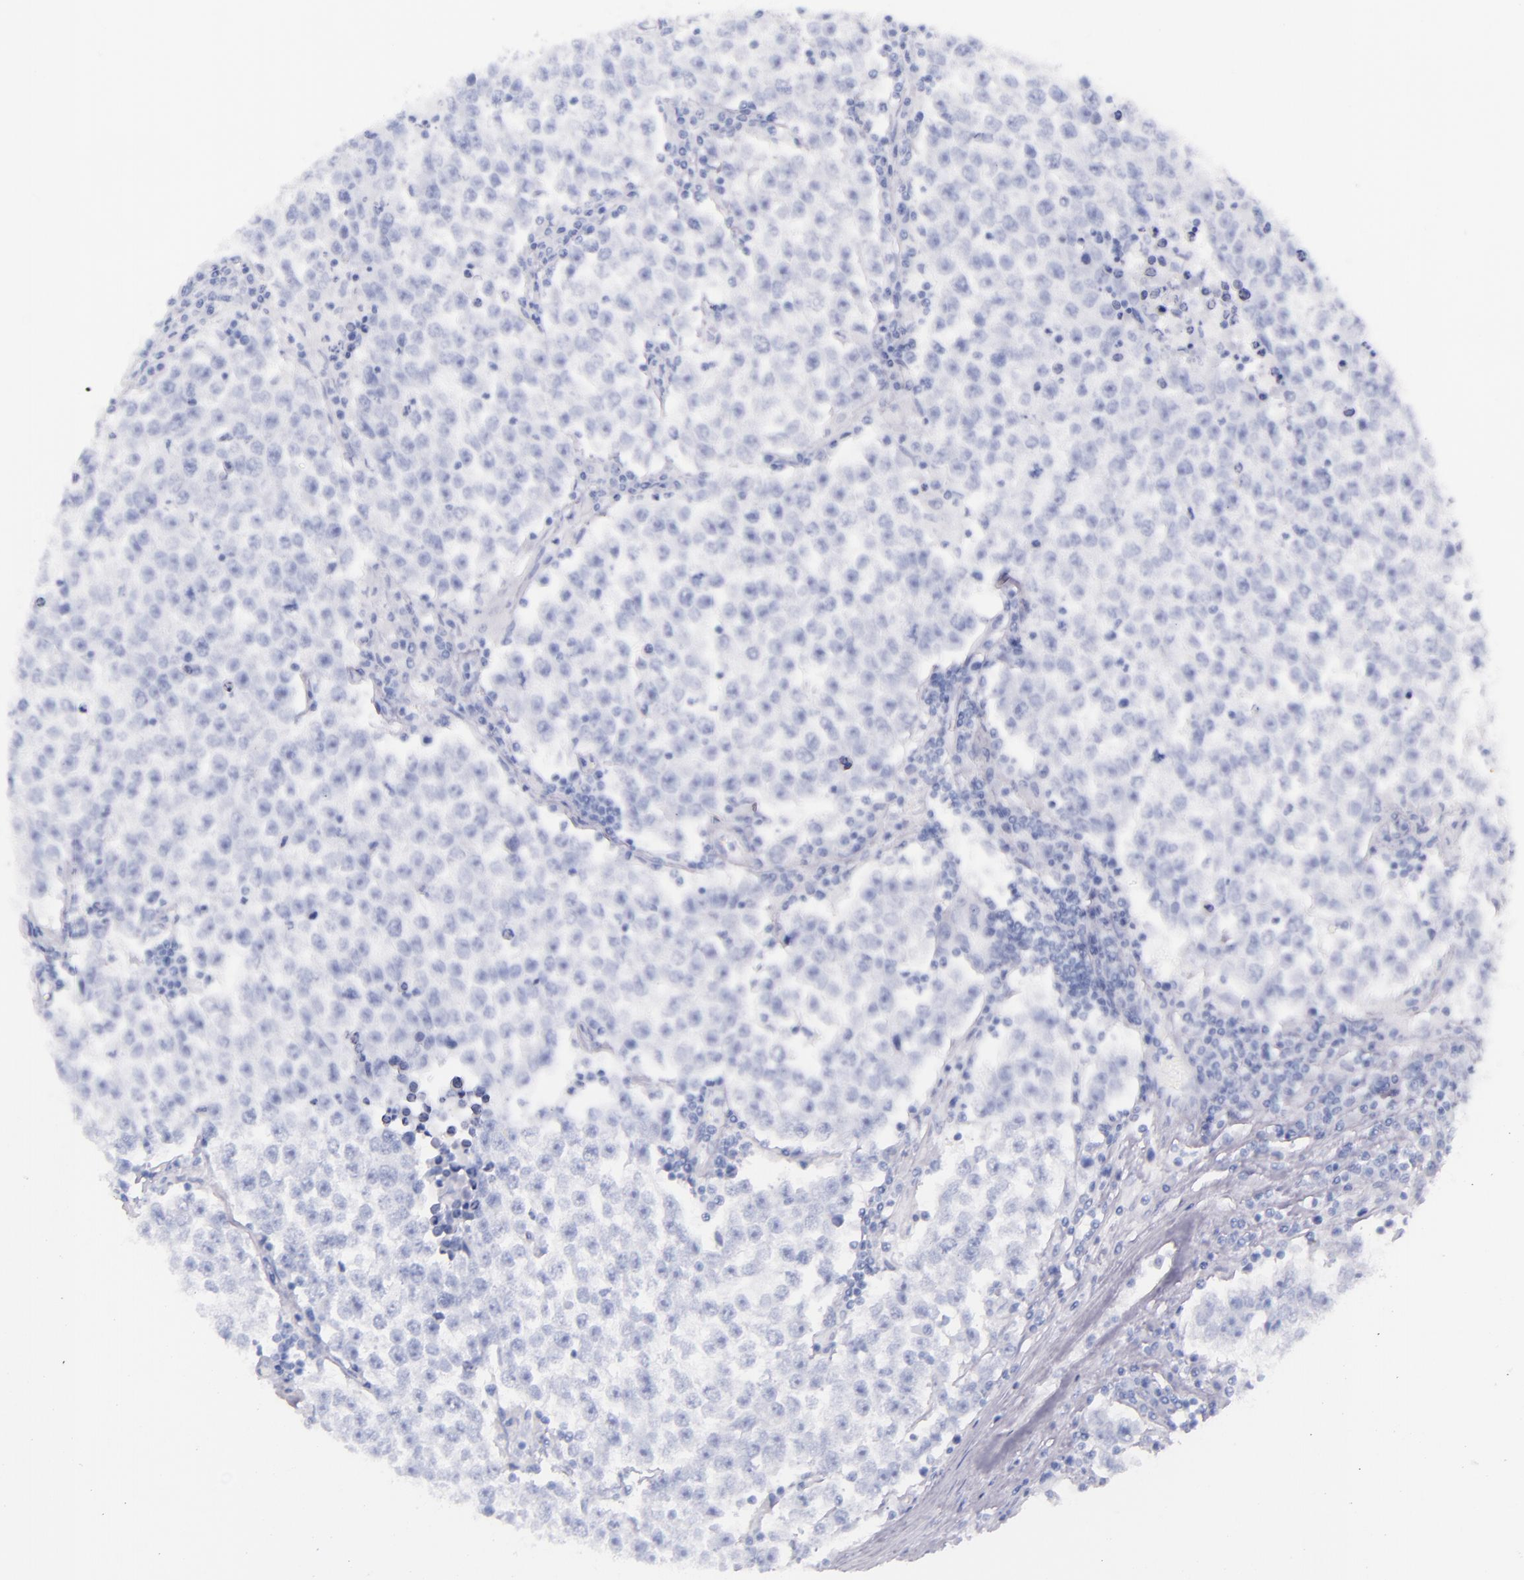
{"staining": {"intensity": "negative", "quantity": "none", "location": "none"}, "tissue": "testis cancer", "cell_type": "Tumor cells", "image_type": "cancer", "snomed": [{"axis": "morphology", "description": "Seminoma, NOS"}, {"axis": "topography", "description": "Testis"}], "caption": "Immunohistochemistry micrograph of neoplastic tissue: testis cancer (seminoma) stained with DAB shows no significant protein positivity in tumor cells.", "gene": "SFTPB", "patient": {"sex": "male", "age": 36}}